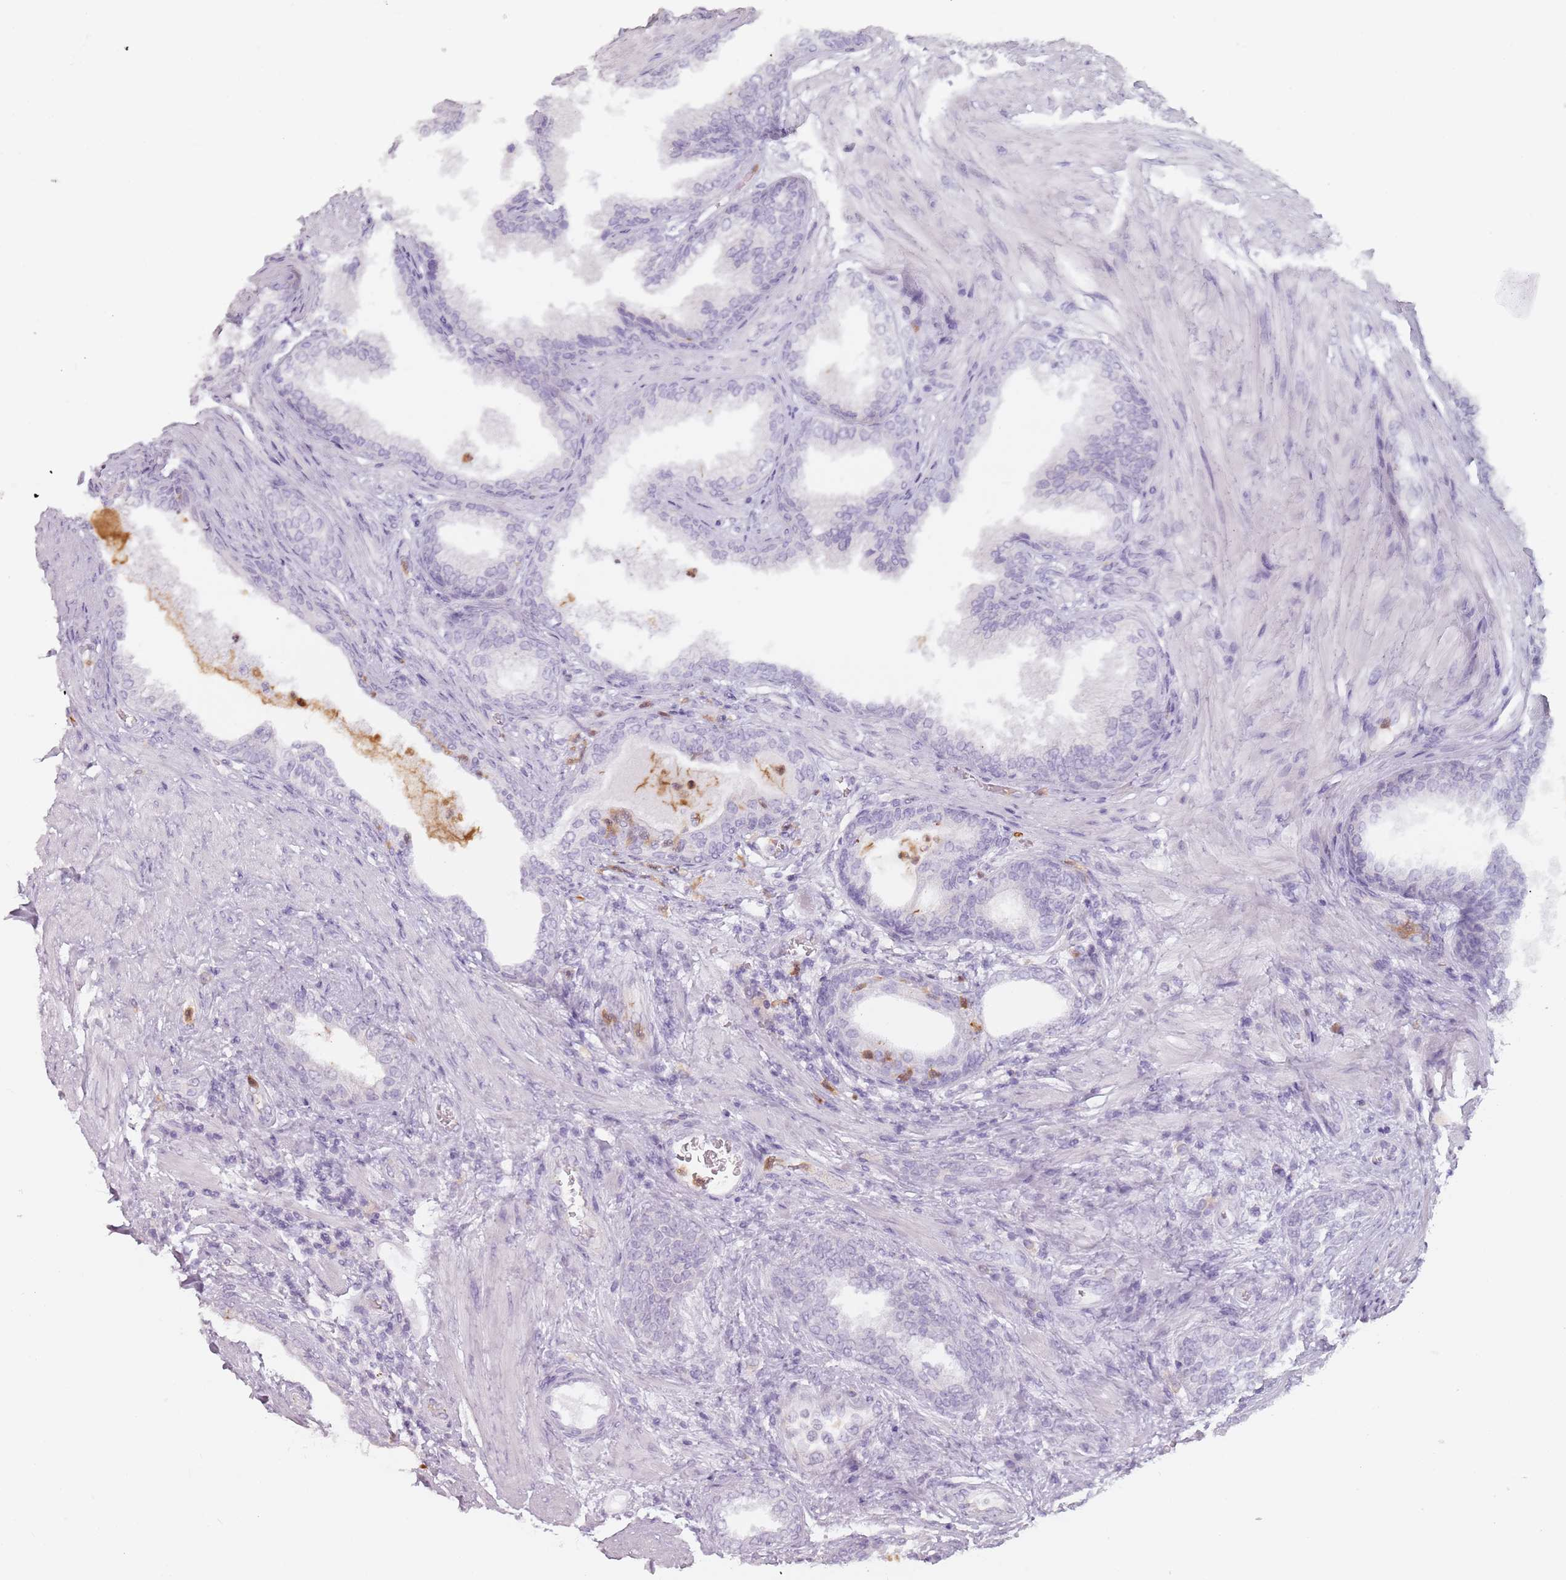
{"staining": {"intensity": "negative", "quantity": "none", "location": "none"}, "tissue": "prostate", "cell_type": "Glandular cells", "image_type": "normal", "snomed": [{"axis": "morphology", "description": "Normal tissue, NOS"}, {"axis": "topography", "description": "Prostate"}], "caption": "Immunohistochemistry photomicrograph of unremarkable prostate: human prostate stained with DAB (3,3'-diaminobenzidine) demonstrates no significant protein staining in glandular cells.", "gene": "ZNF584", "patient": {"sex": "male", "age": 76}}